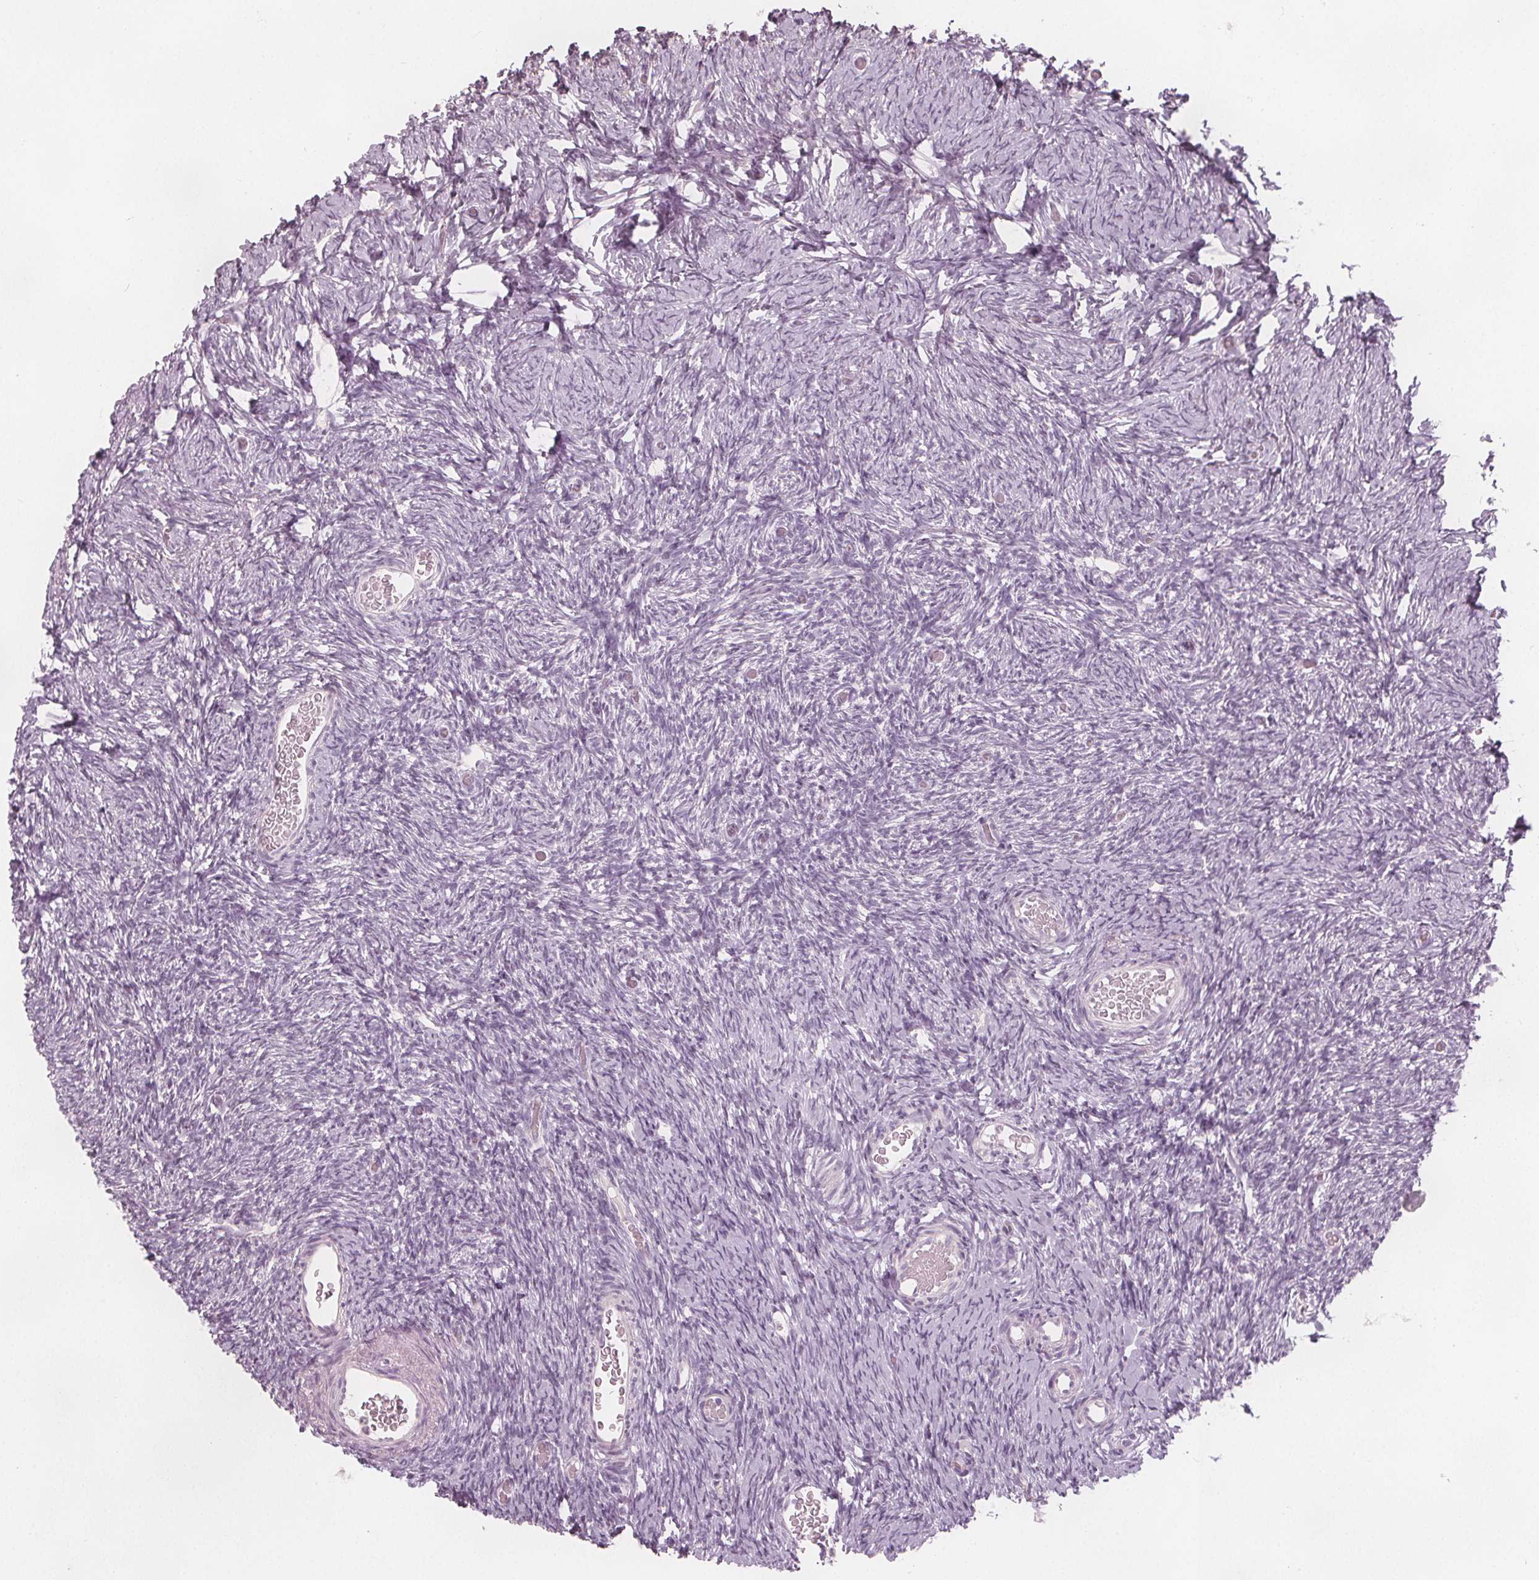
{"staining": {"intensity": "negative", "quantity": "none", "location": "none"}, "tissue": "ovary", "cell_type": "Ovarian stroma cells", "image_type": "normal", "snomed": [{"axis": "morphology", "description": "Normal tissue, NOS"}, {"axis": "topography", "description": "Ovary"}], "caption": "The immunohistochemistry (IHC) micrograph has no significant expression in ovarian stroma cells of ovary.", "gene": "BRSK1", "patient": {"sex": "female", "age": 39}}